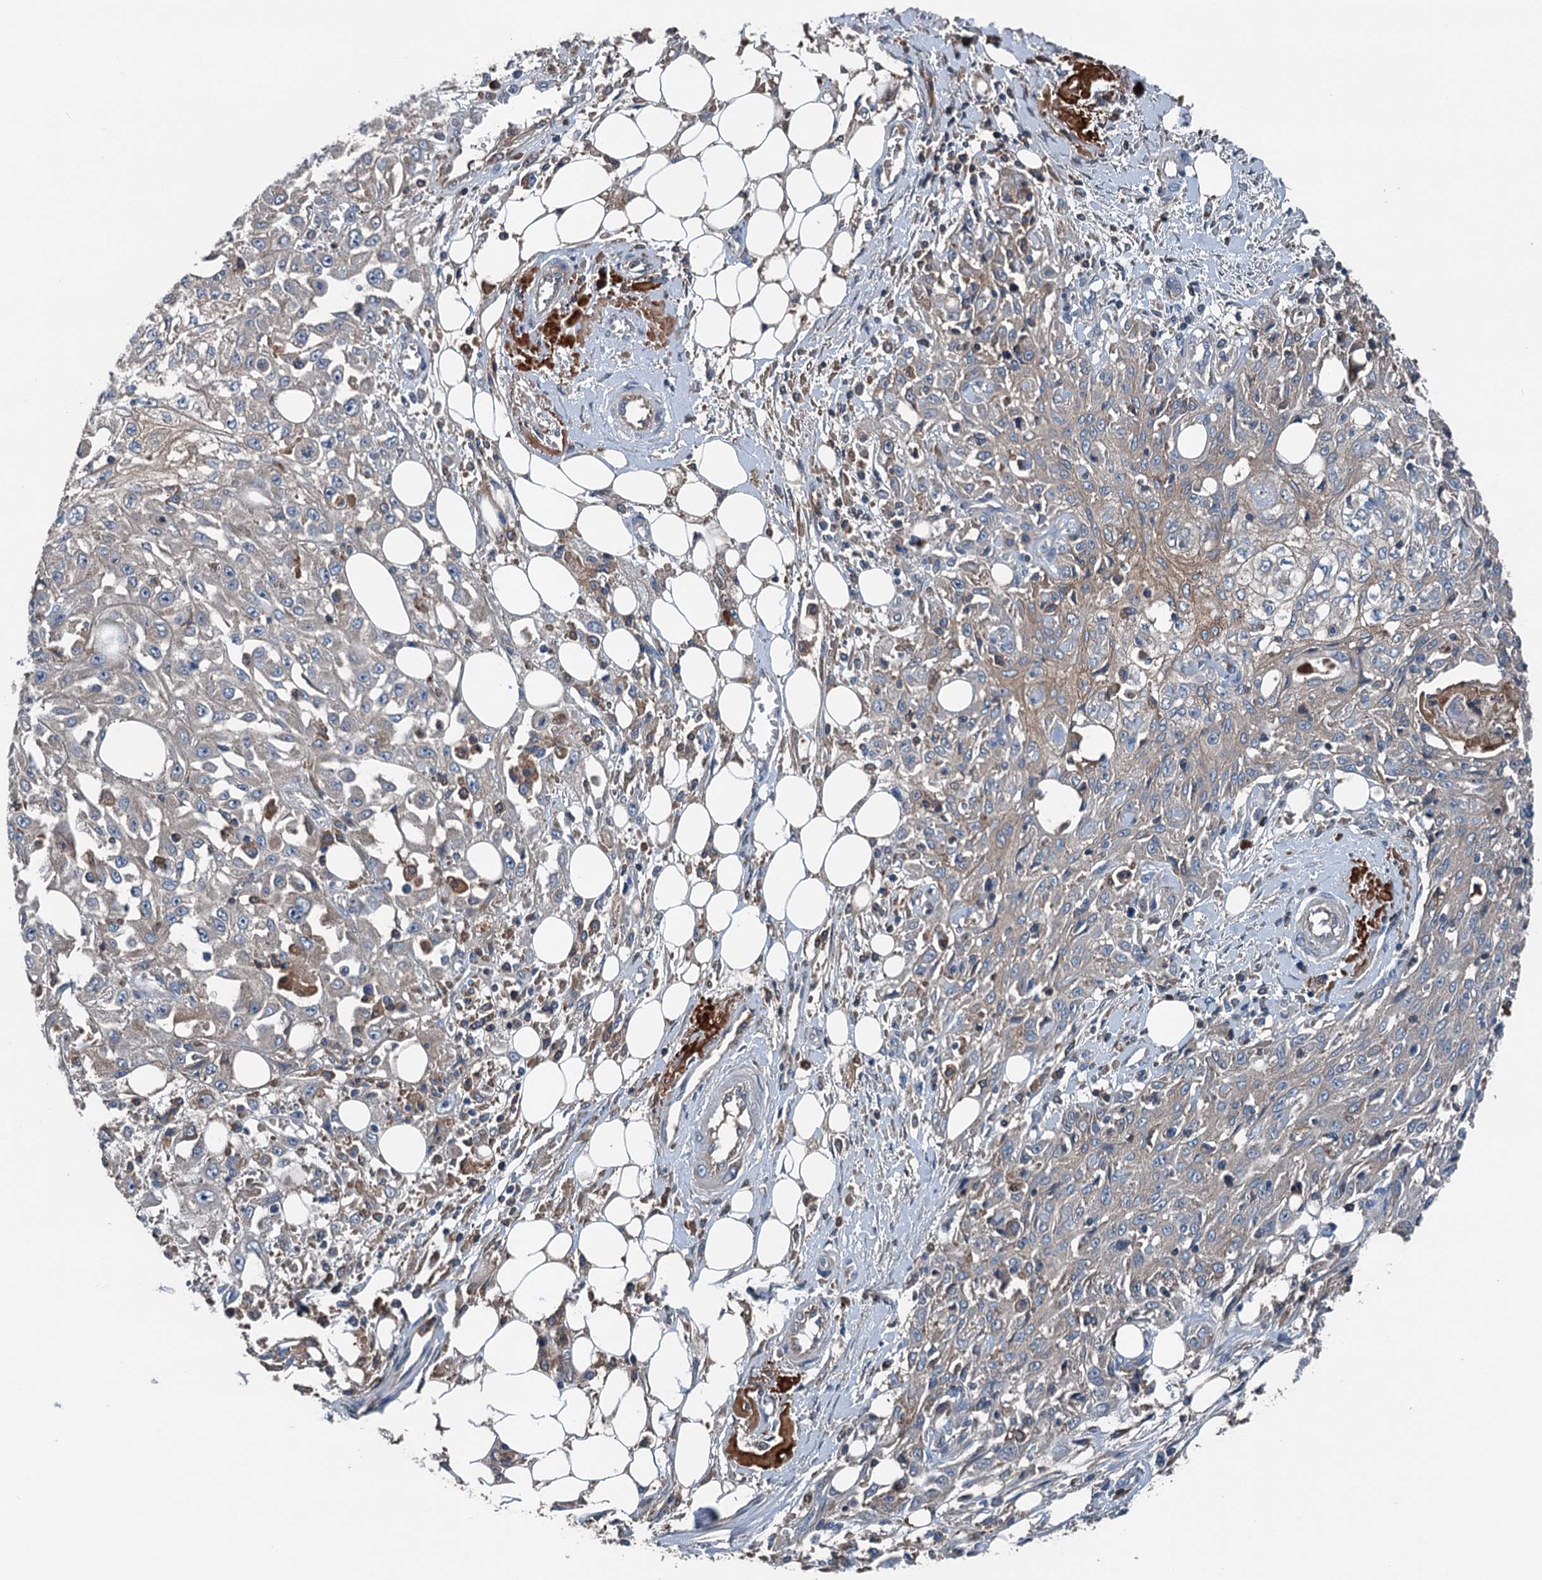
{"staining": {"intensity": "negative", "quantity": "none", "location": "none"}, "tissue": "skin cancer", "cell_type": "Tumor cells", "image_type": "cancer", "snomed": [{"axis": "morphology", "description": "Squamous cell carcinoma, NOS"}, {"axis": "morphology", "description": "Squamous cell carcinoma, metastatic, NOS"}, {"axis": "topography", "description": "Skin"}, {"axis": "topography", "description": "Lymph node"}], "caption": "Tumor cells show no significant expression in skin metastatic squamous cell carcinoma.", "gene": "PDSS1", "patient": {"sex": "male", "age": 75}}